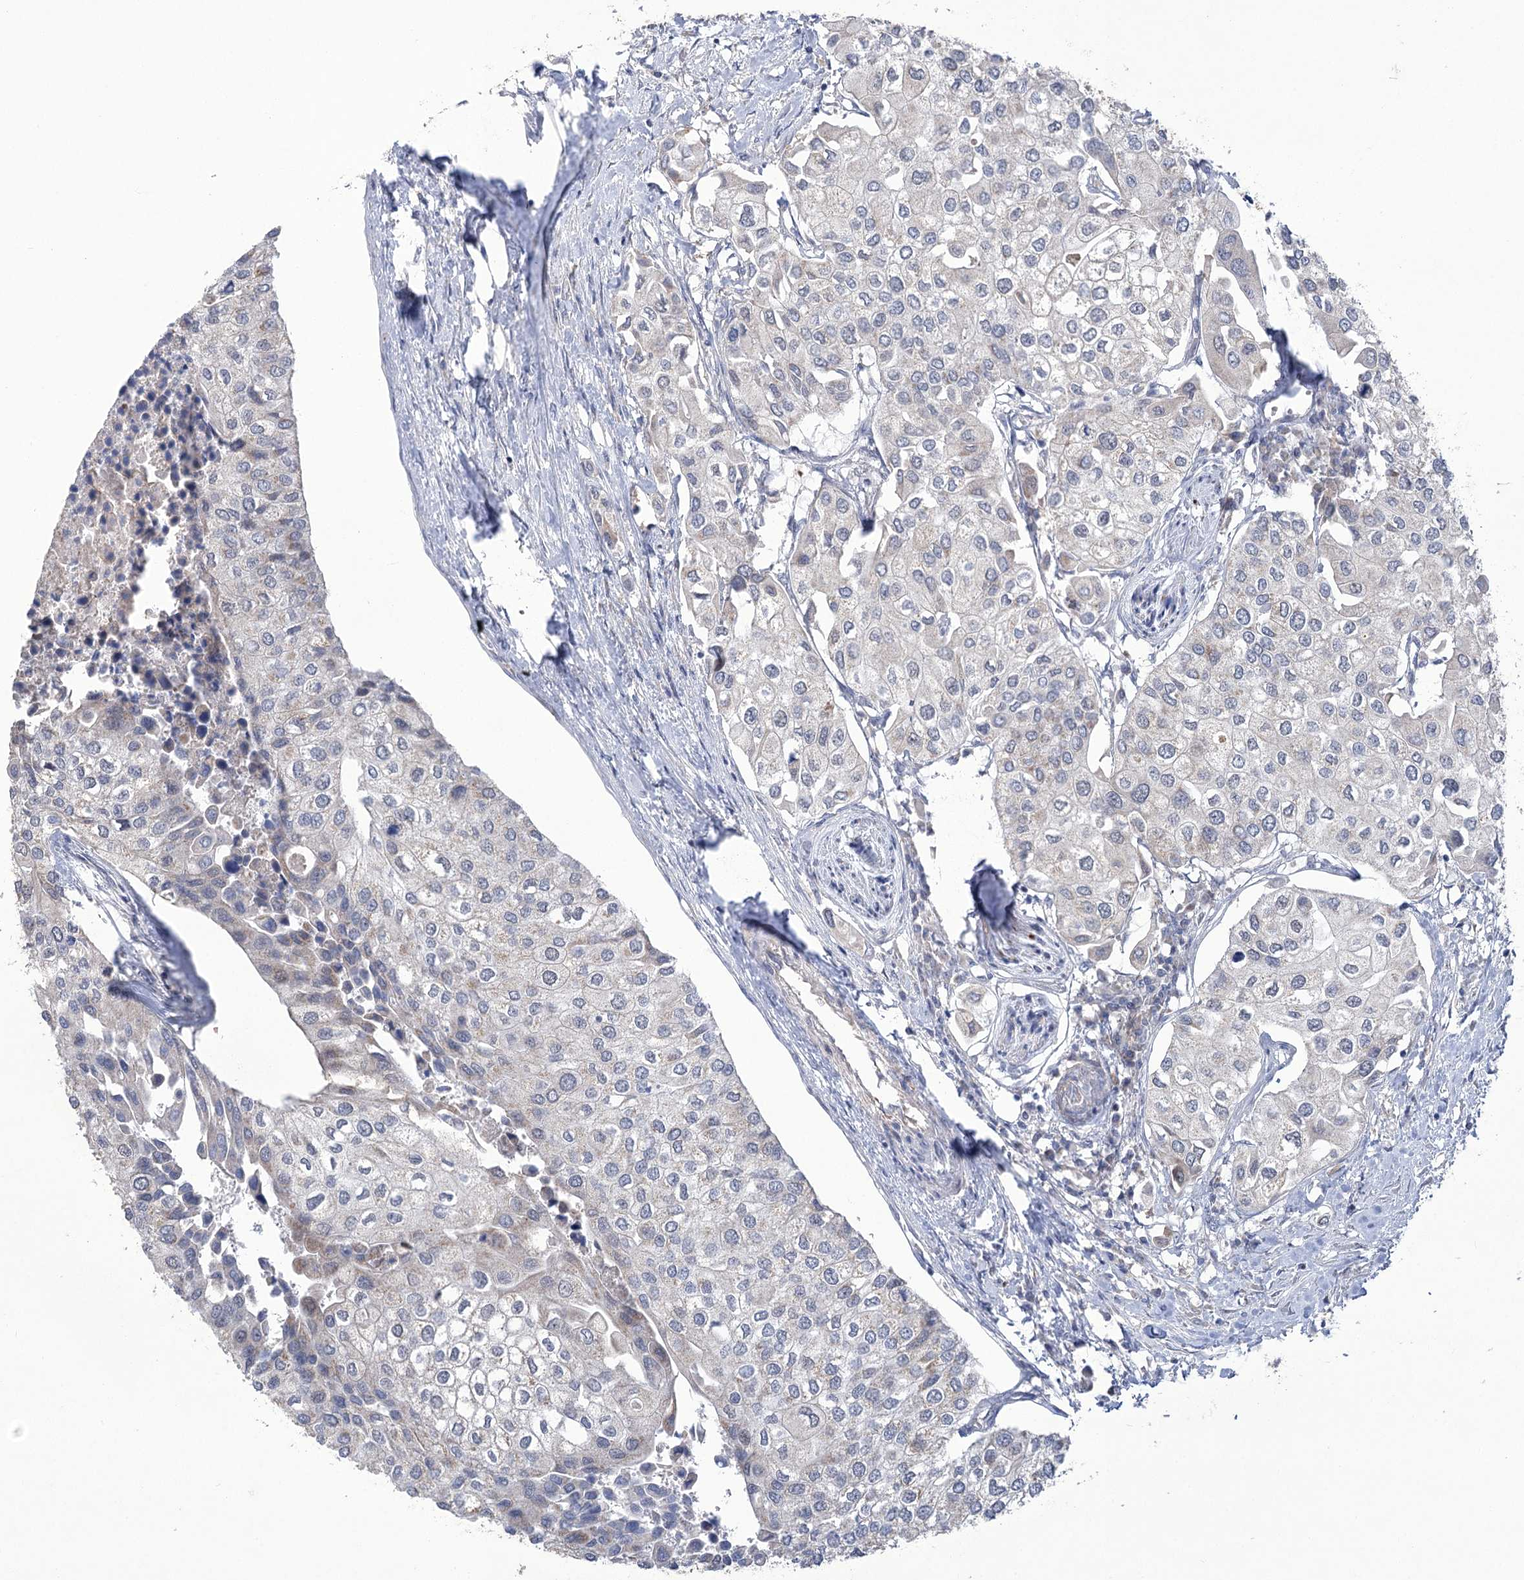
{"staining": {"intensity": "negative", "quantity": "none", "location": "none"}, "tissue": "urothelial cancer", "cell_type": "Tumor cells", "image_type": "cancer", "snomed": [{"axis": "morphology", "description": "Urothelial carcinoma, High grade"}, {"axis": "topography", "description": "Urinary bladder"}], "caption": "The immunohistochemistry photomicrograph has no significant expression in tumor cells of urothelial cancer tissue.", "gene": "ECHDC3", "patient": {"sex": "male", "age": 64}}